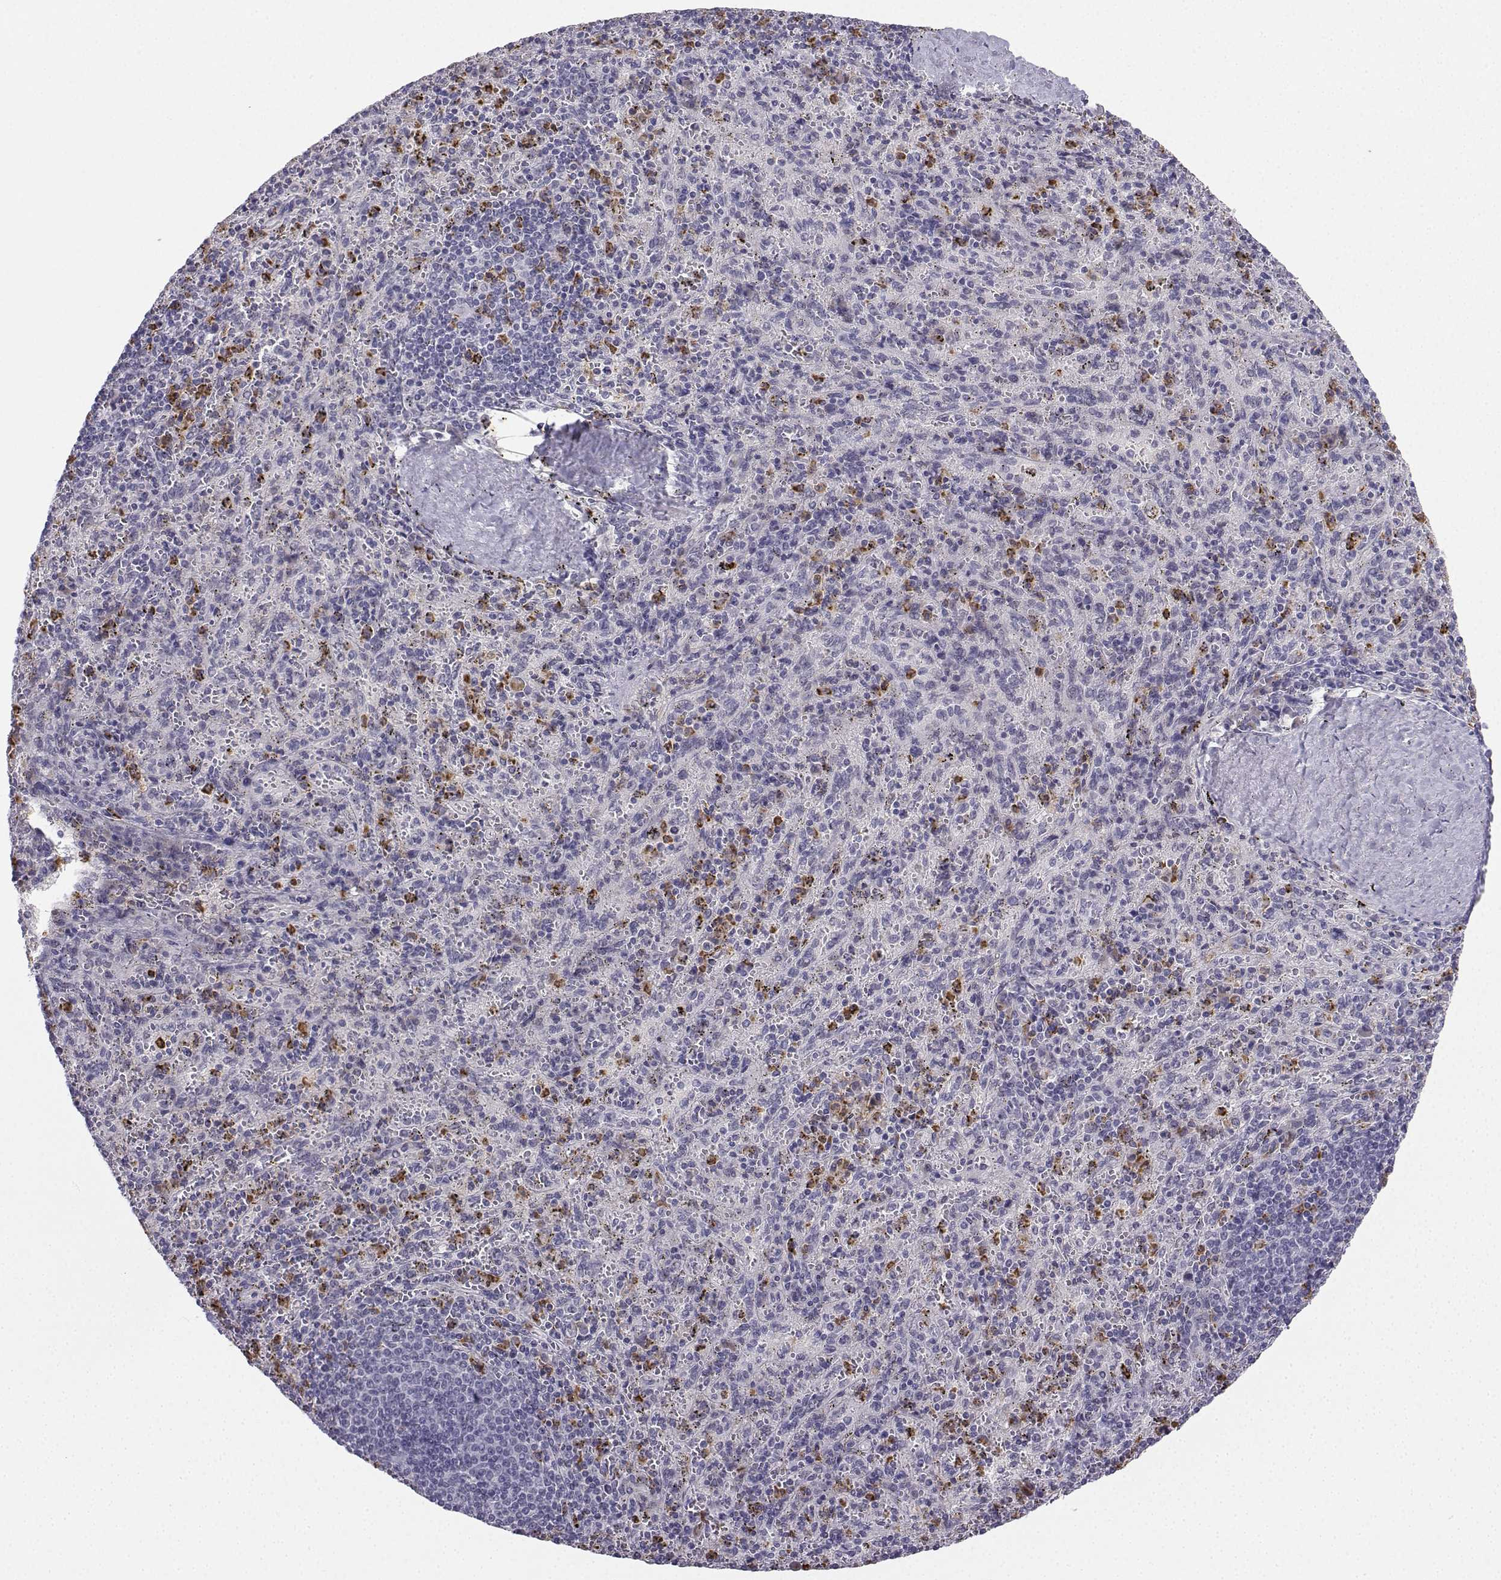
{"staining": {"intensity": "strong", "quantity": "<25%", "location": "cytoplasmic/membranous"}, "tissue": "spleen", "cell_type": "Cells in red pulp", "image_type": "normal", "snomed": [{"axis": "morphology", "description": "Normal tissue, NOS"}, {"axis": "topography", "description": "Spleen"}], "caption": "This image demonstrates normal spleen stained with immunohistochemistry (IHC) to label a protein in brown. The cytoplasmic/membranous of cells in red pulp show strong positivity for the protein. Nuclei are counter-stained blue.", "gene": "CALY", "patient": {"sex": "male", "age": 57}}